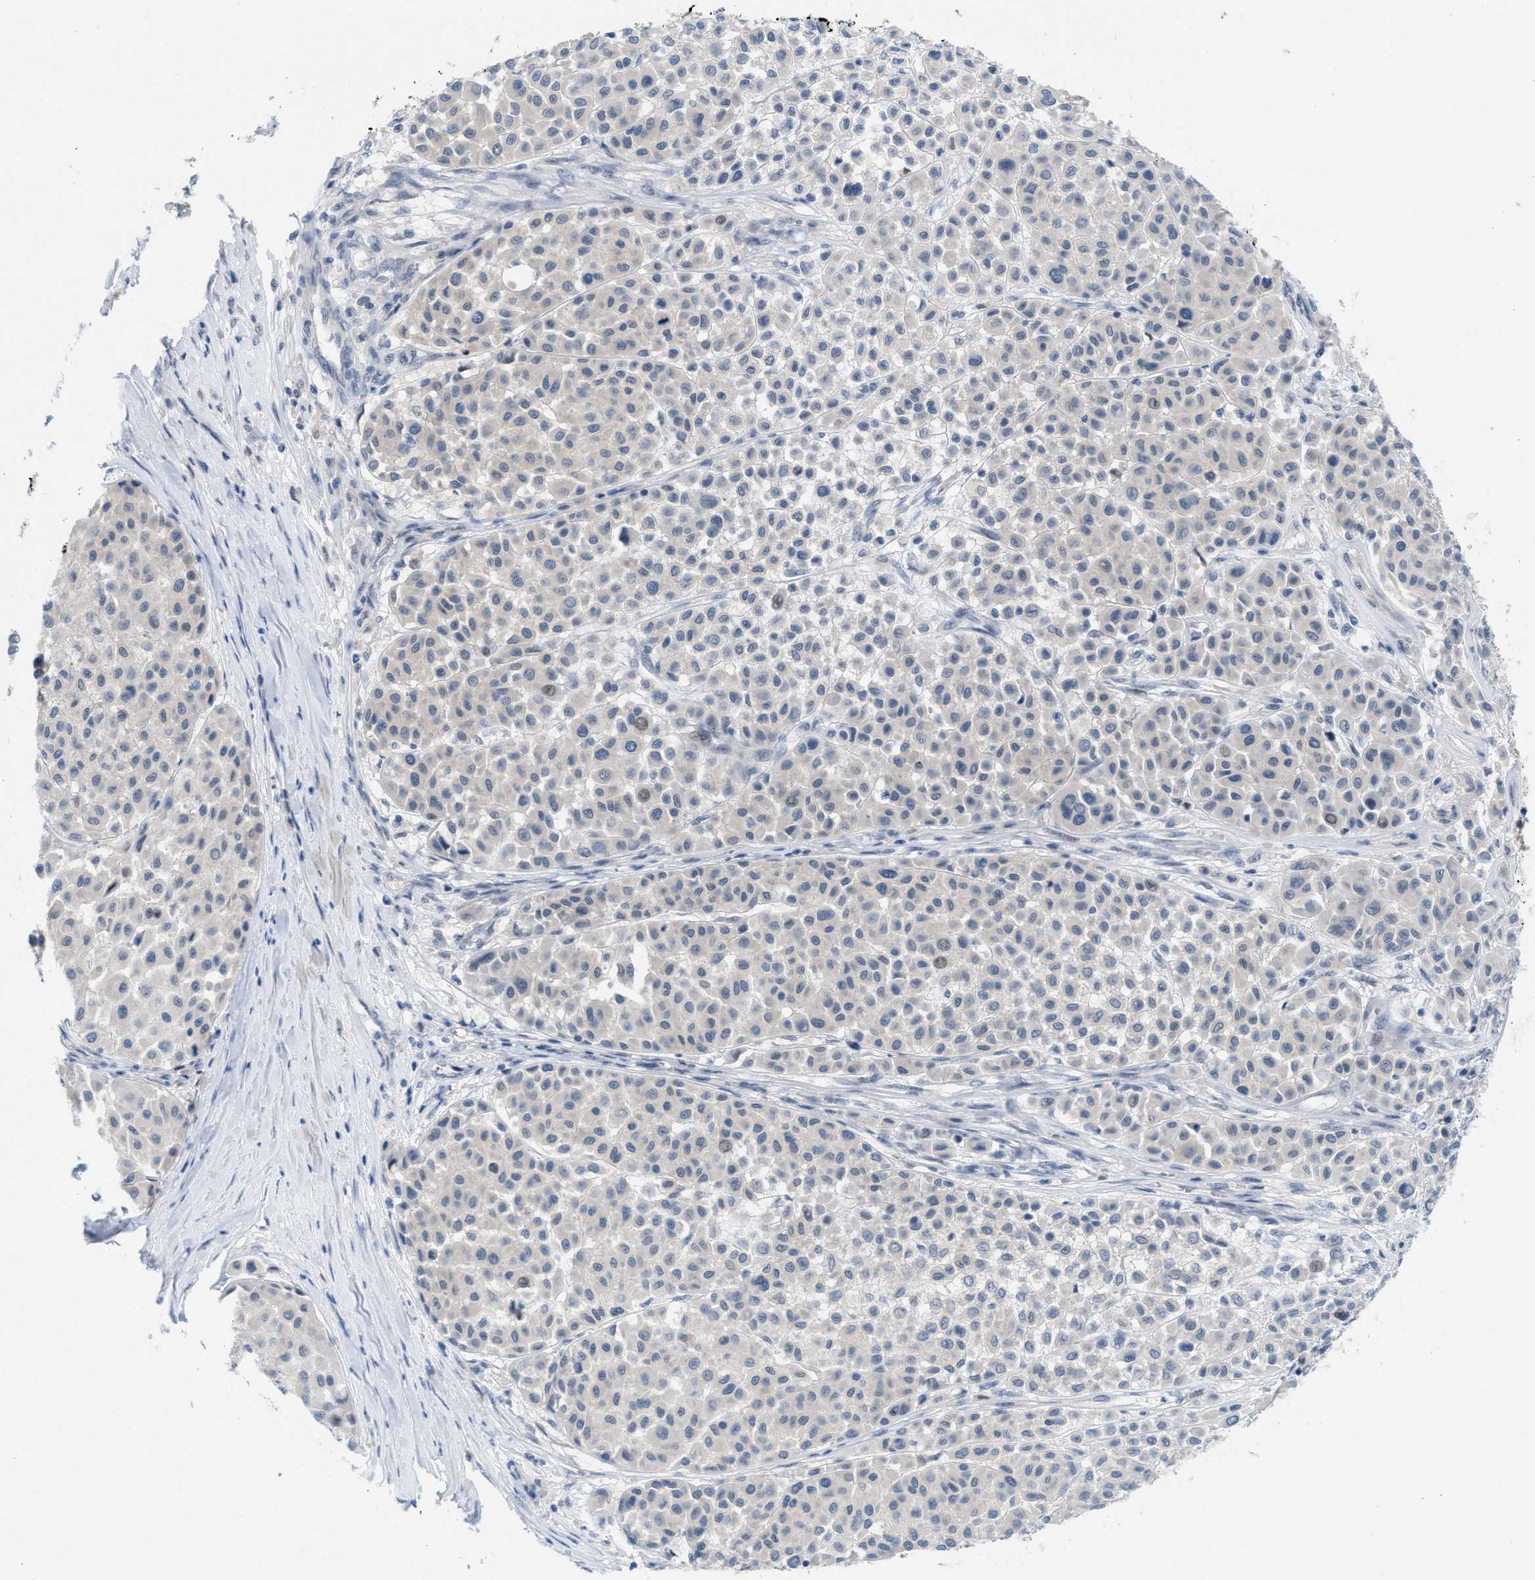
{"staining": {"intensity": "negative", "quantity": "none", "location": "none"}, "tissue": "melanoma", "cell_type": "Tumor cells", "image_type": "cancer", "snomed": [{"axis": "morphology", "description": "Malignant melanoma, Metastatic site"}, {"axis": "topography", "description": "Soft tissue"}], "caption": "Protein analysis of malignant melanoma (metastatic site) reveals no significant expression in tumor cells.", "gene": "WIPI2", "patient": {"sex": "male", "age": 41}}